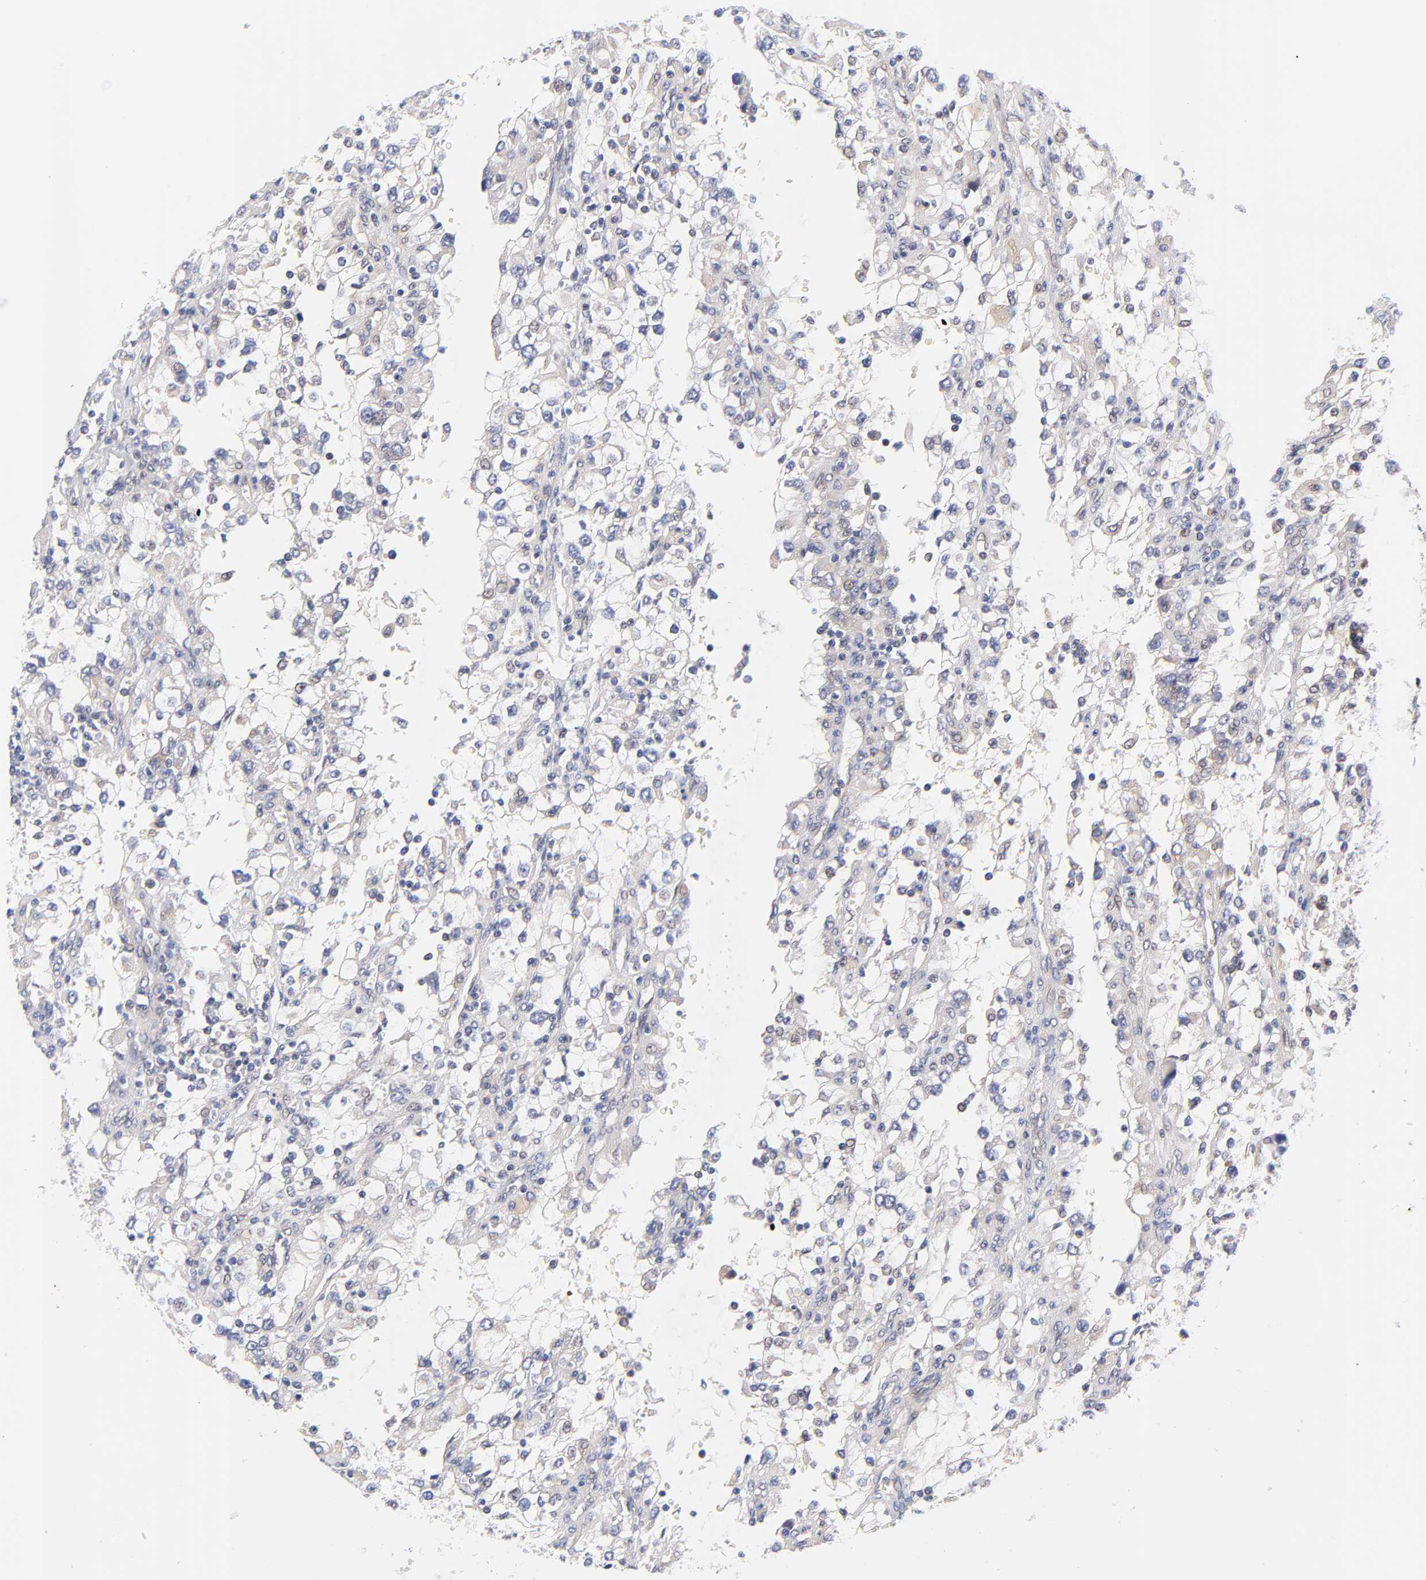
{"staining": {"intensity": "weak", "quantity": "25%-75%", "location": "cytoplasmic/membranous"}, "tissue": "renal cancer", "cell_type": "Tumor cells", "image_type": "cancer", "snomed": [{"axis": "morphology", "description": "Adenocarcinoma, NOS"}, {"axis": "topography", "description": "Kidney"}], "caption": "Renal cancer was stained to show a protein in brown. There is low levels of weak cytoplasmic/membranous positivity in approximately 25%-75% of tumor cells. The staining was performed using DAB, with brown indicating positive protein expression. Nuclei are stained blue with hematoxylin.", "gene": "TXNL1", "patient": {"sex": "female", "age": 52}}